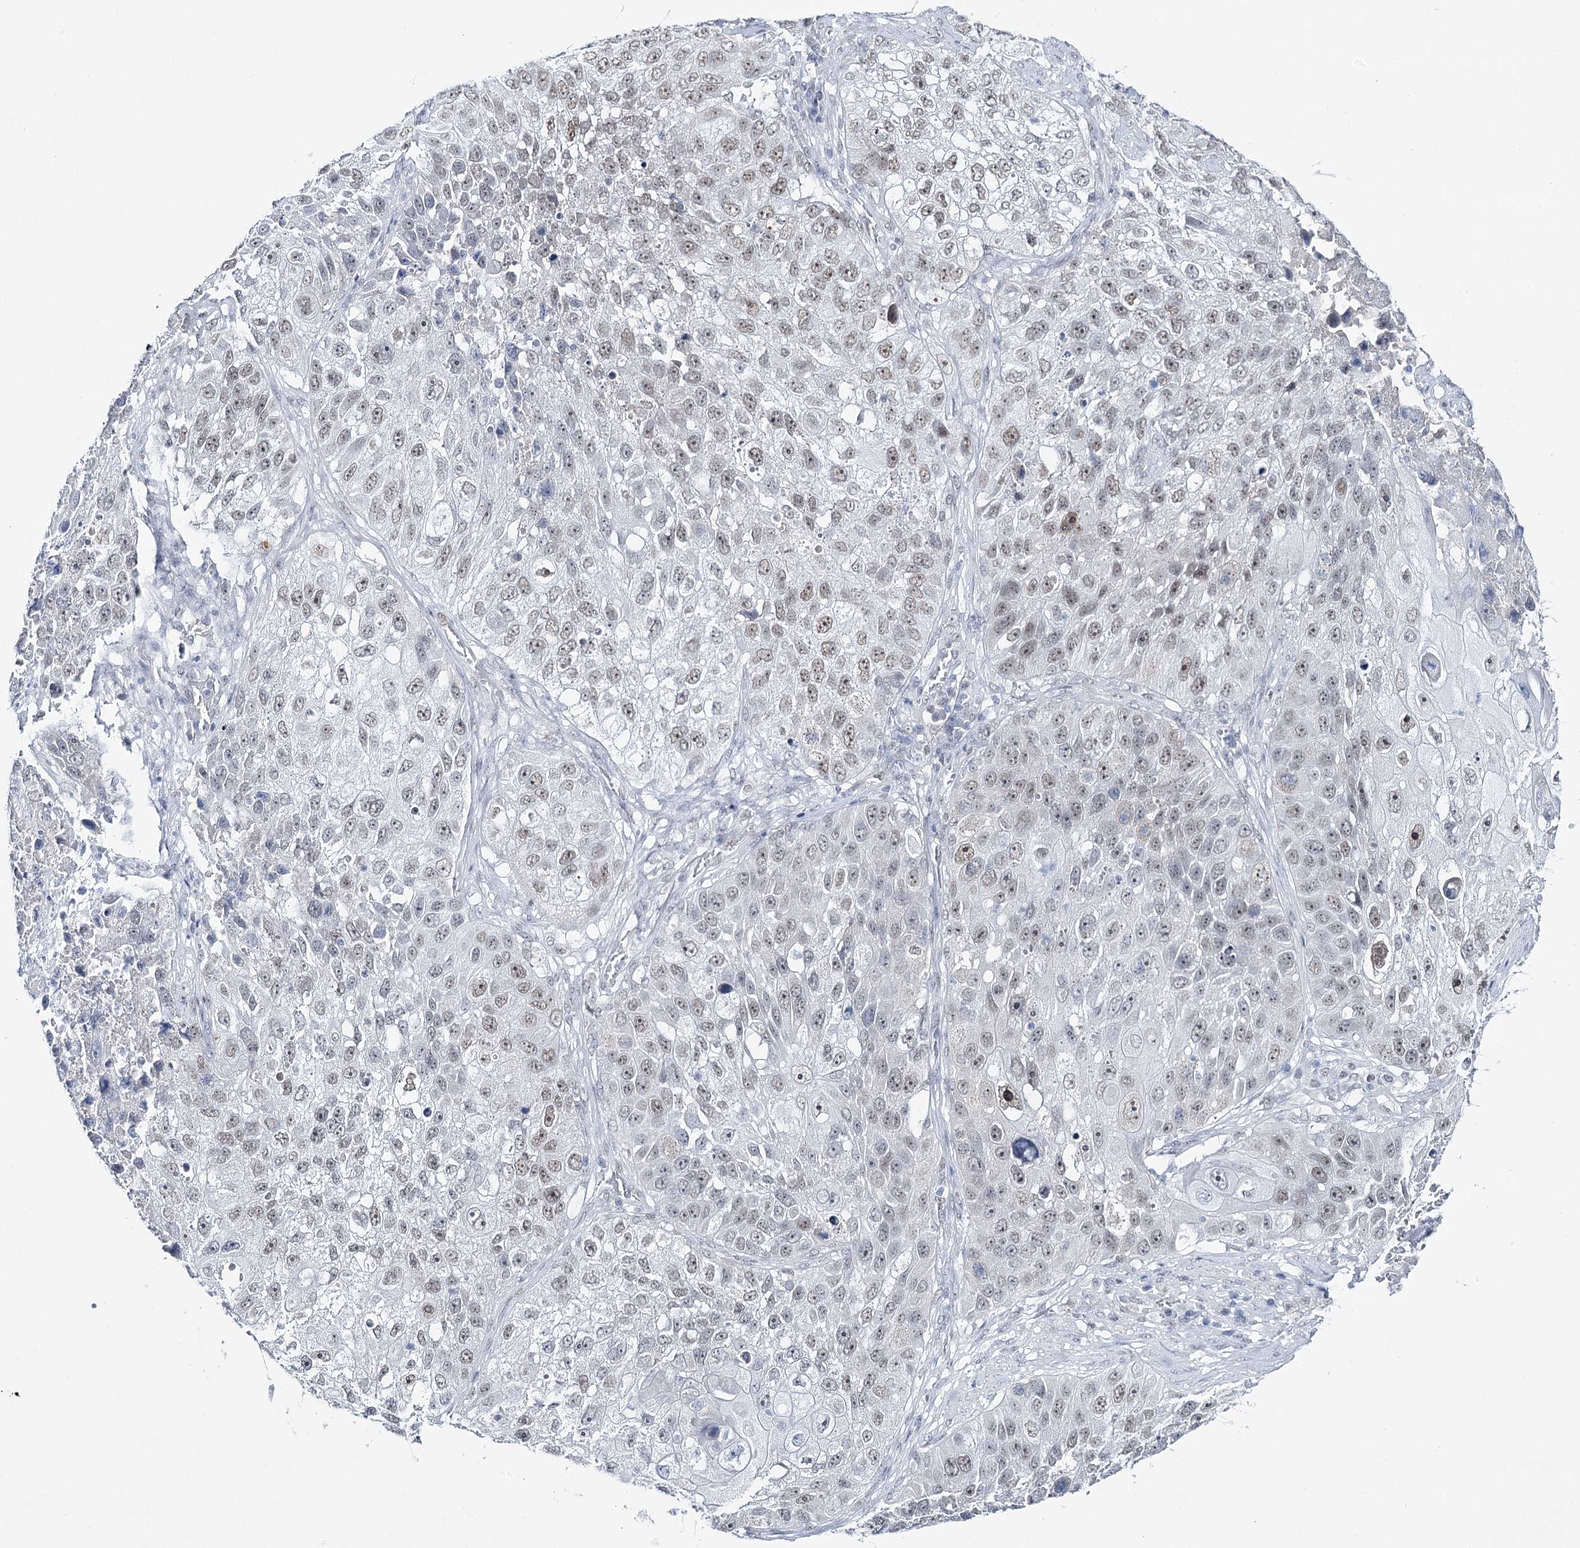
{"staining": {"intensity": "weak", "quantity": ">75%", "location": "nuclear"}, "tissue": "lung cancer", "cell_type": "Tumor cells", "image_type": "cancer", "snomed": [{"axis": "morphology", "description": "Squamous cell carcinoma, NOS"}, {"axis": "topography", "description": "Lung"}], "caption": "A histopathology image showing weak nuclear staining in about >75% of tumor cells in lung cancer, as visualized by brown immunohistochemical staining.", "gene": "ZC3H8", "patient": {"sex": "male", "age": 61}}